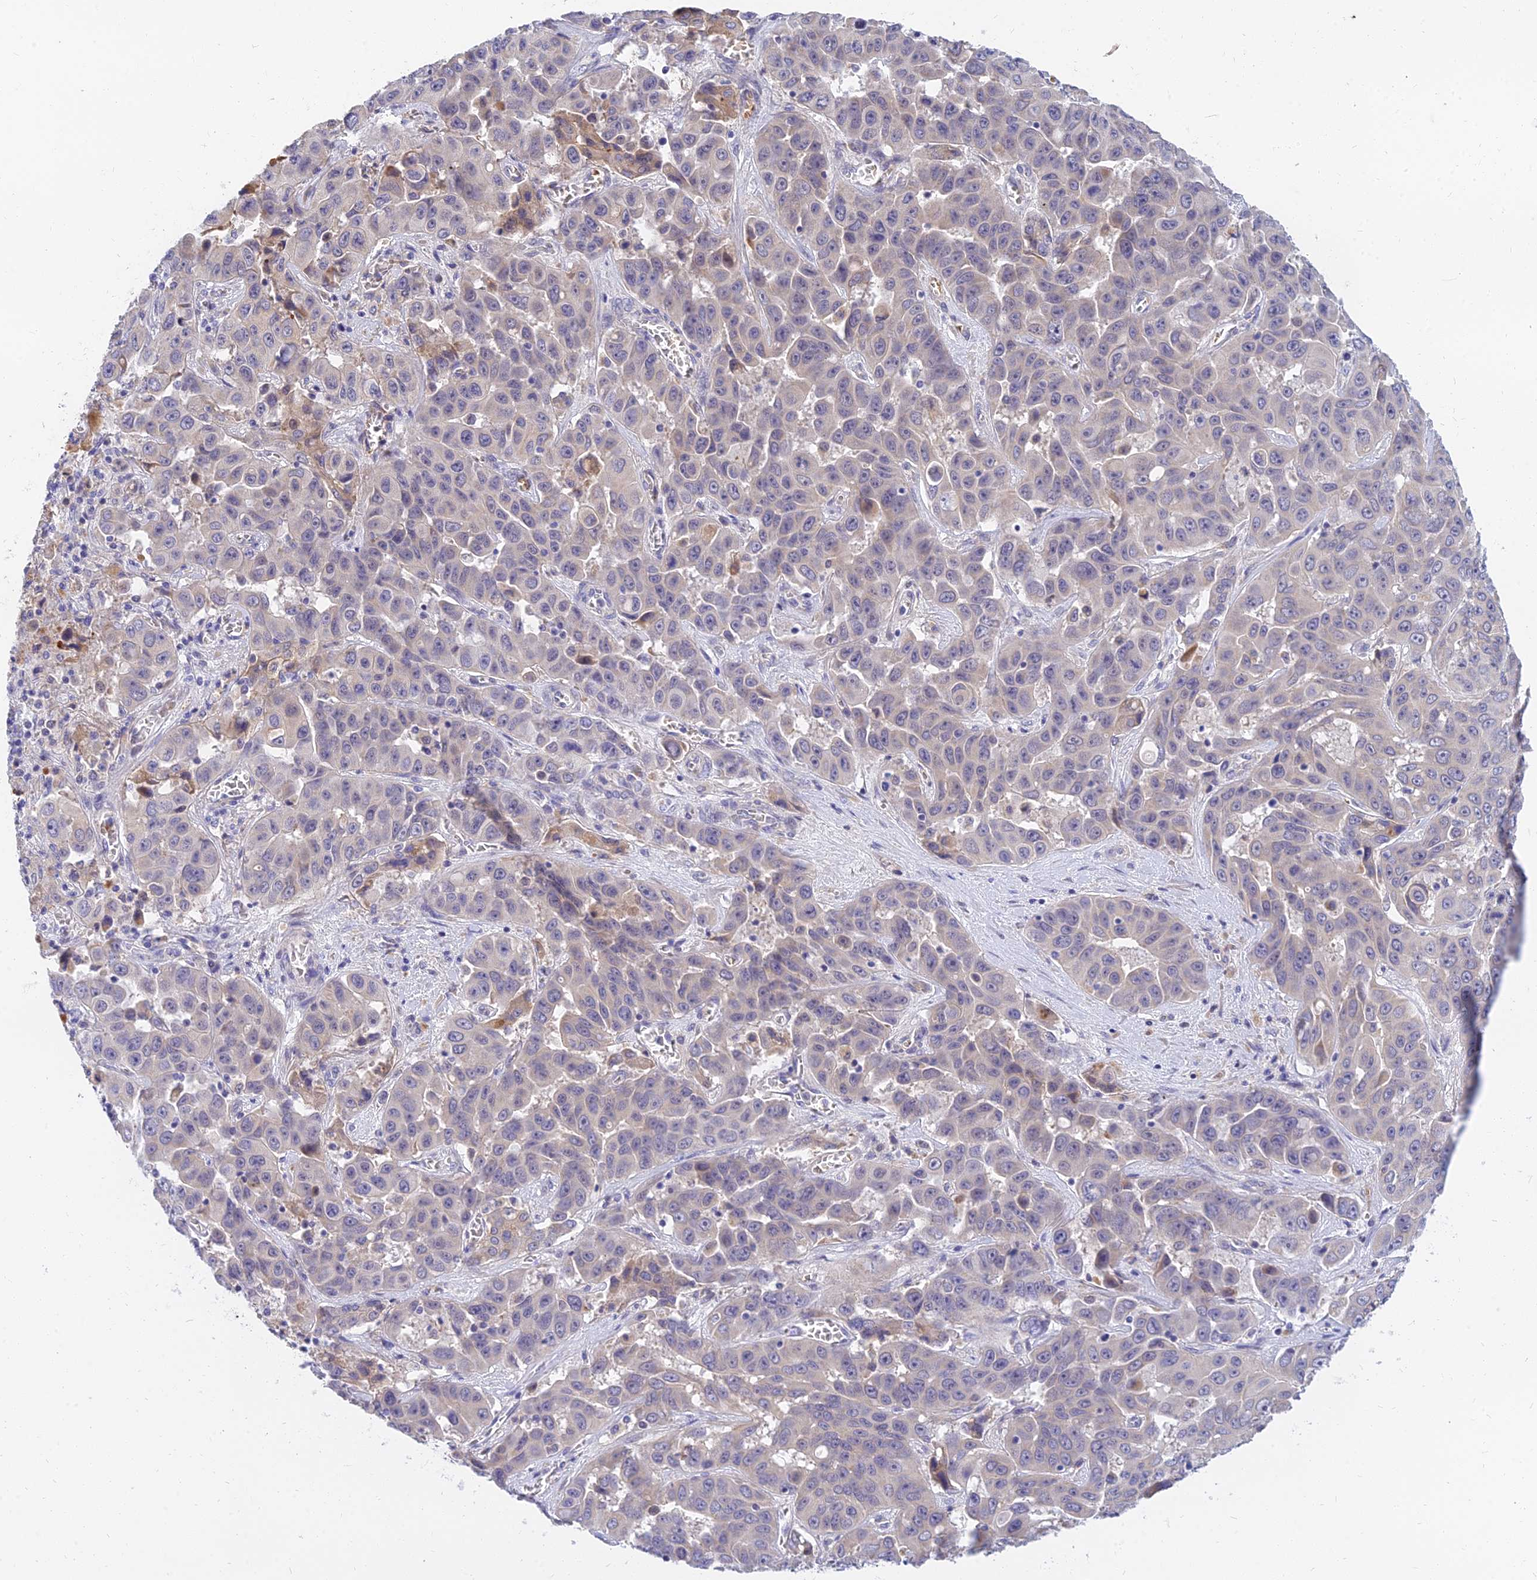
{"staining": {"intensity": "negative", "quantity": "none", "location": "none"}, "tissue": "liver cancer", "cell_type": "Tumor cells", "image_type": "cancer", "snomed": [{"axis": "morphology", "description": "Cholangiocarcinoma"}, {"axis": "topography", "description": "Liver"}], "caption": "High magnification brightfield microscopy of liver cholangiocarcinoma stained with DAB (brown) and counterstained with hematoxylin (blue): tumor cells show no significant staining. (DAB (3,3'-diaminobenzidine) immunohistochemistry (IHC), high magnification).", "gene": "ANKS4B", "patient": {"sex": "female", "age": 52}}